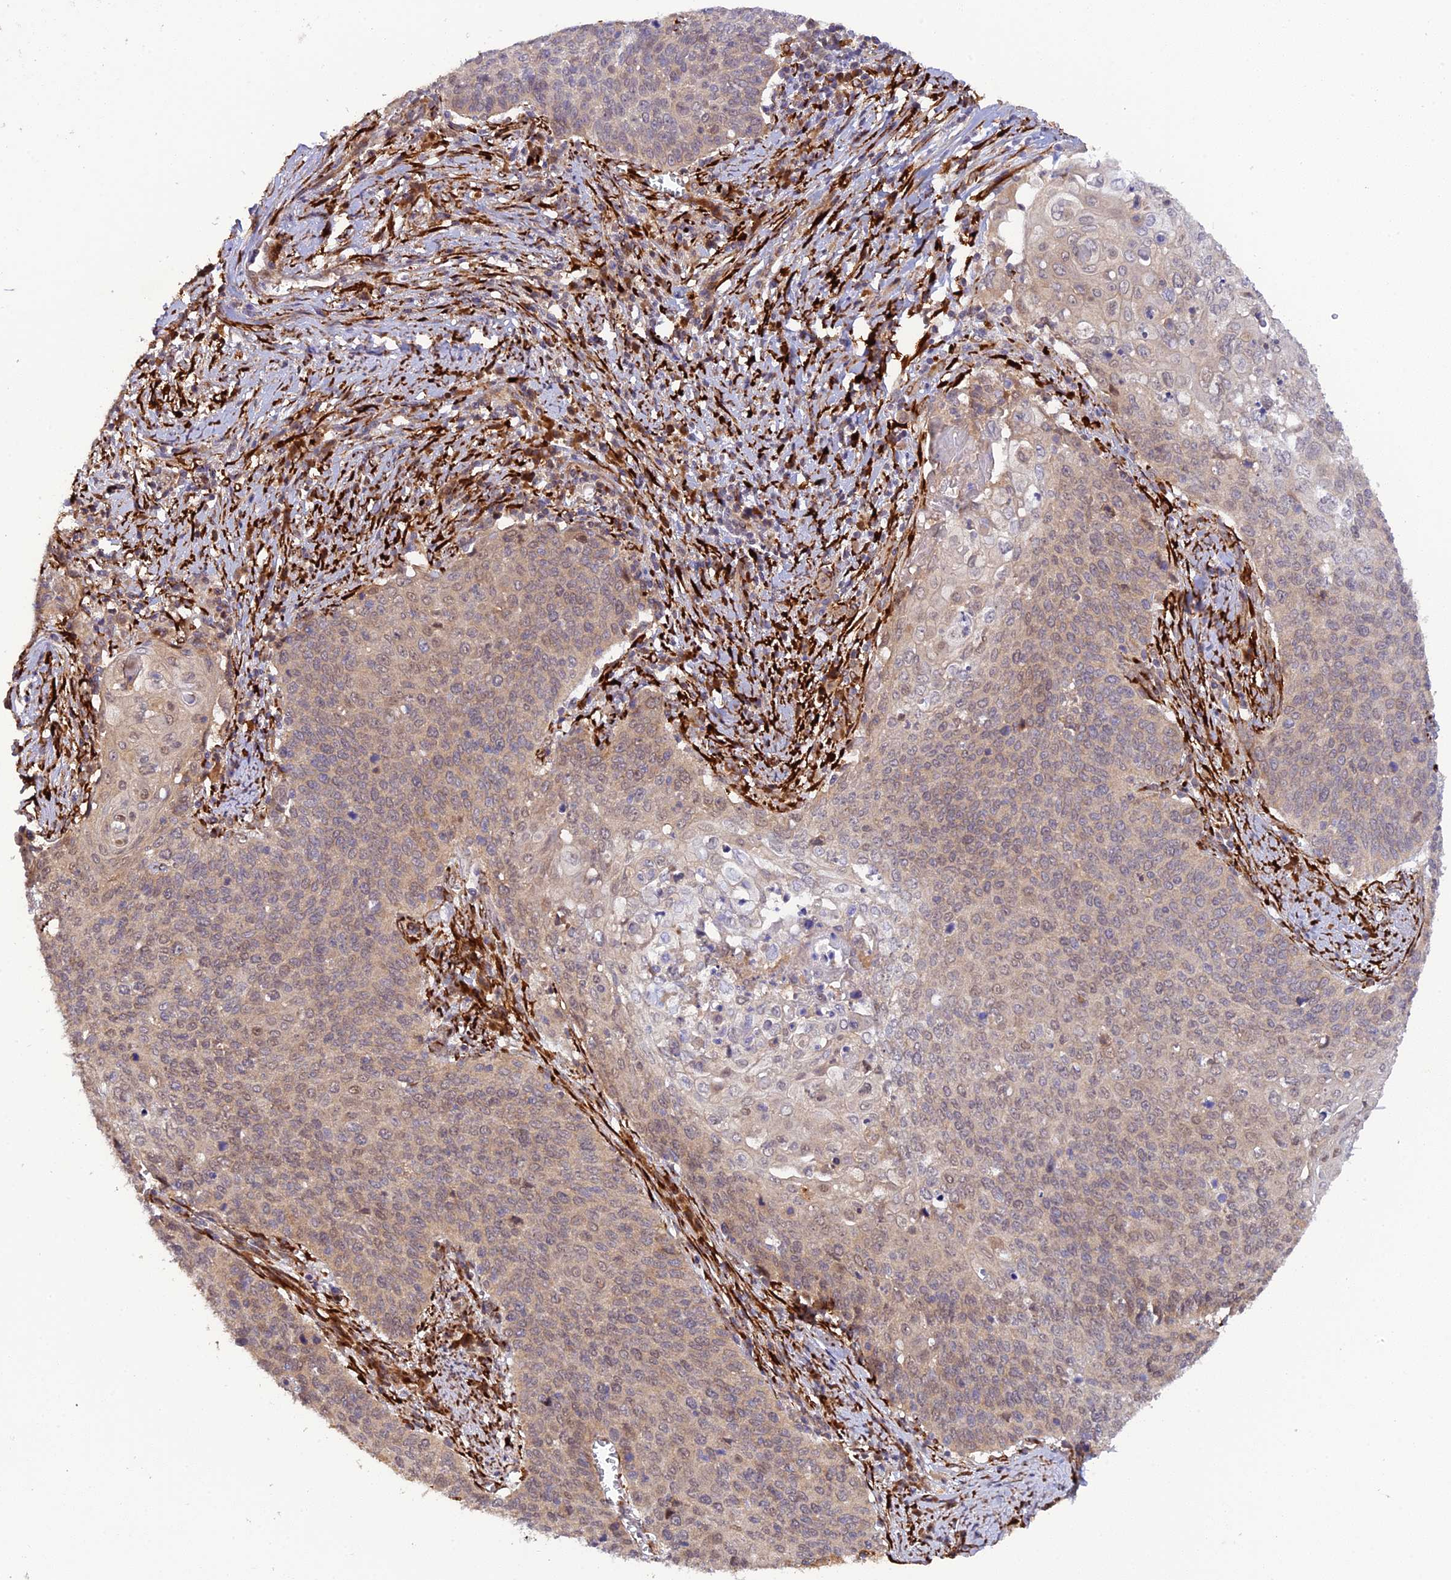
{"staining": {"intensity": "weak", "quantity": ">75%", "location": "cytoplasmic/membranous,nuclear"}, "tissue": "cervical cancer", "cell_type": "Tumor cells", "image_type": "cancer", "snomed": [{"axis": "morphology", "description": "Squamous cell carcinoma, NOS"}, {"axis": "topography", "description": "Cervix"}], "caption": "Weak cytoplasmic/membranous and nuclear expression is identified in approximately >75% of tumor cells in squamous cell carcinoma (cervical).", "gene": "P3H3", "patient": {"sex": "female", "age": 39}}